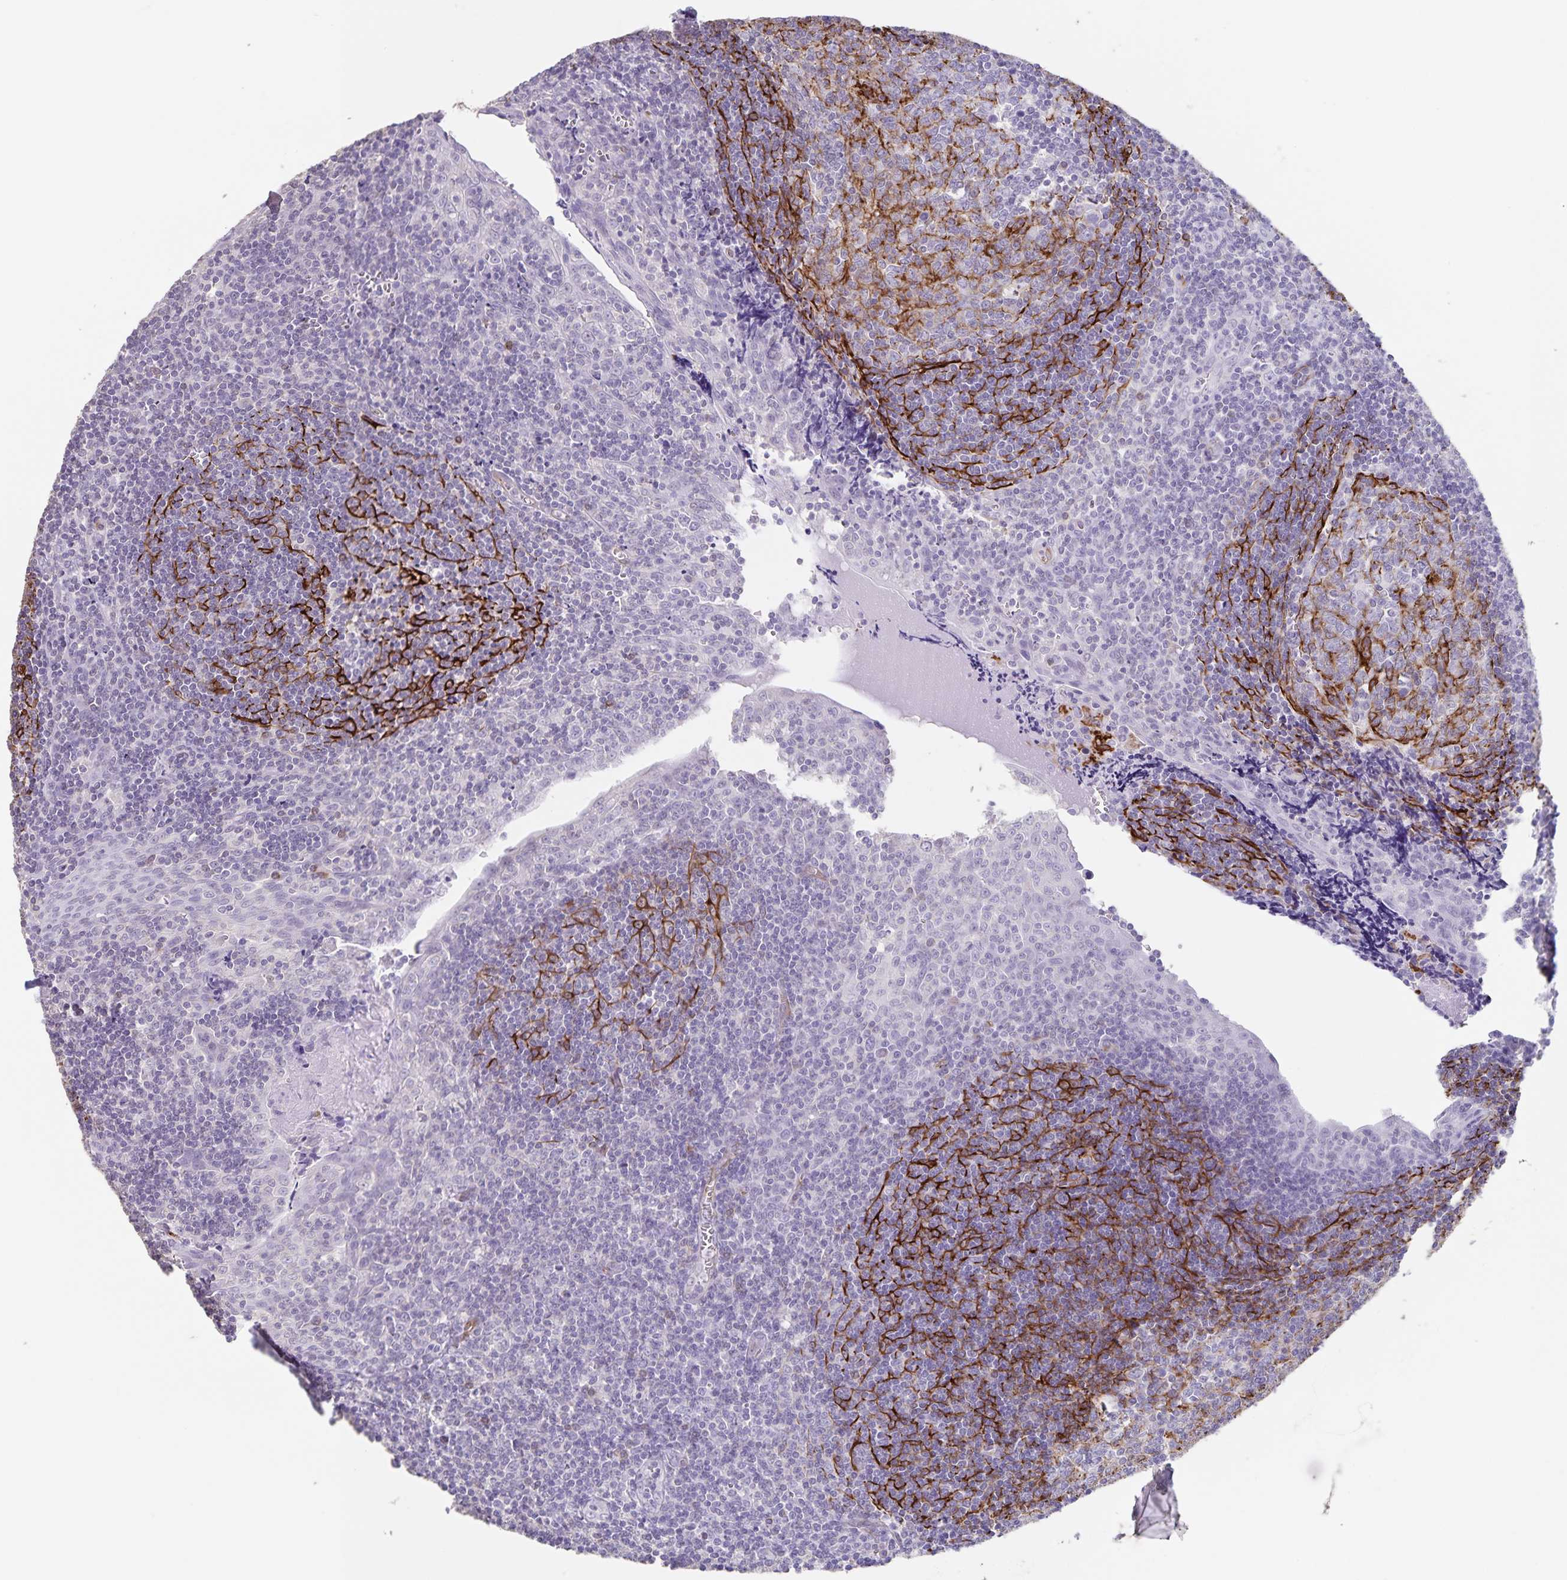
{"staining": {"intensity": "moderate", "quantity": "<25%", "location": "cytoplasmic/membranous"}, "tissue": "tonsil", "cell_type": "Germinal center cells", "image_type": "normal", "snomed": [{"axis": "morphology", "description": "Normal tissue, NOS"}, {"axis": "morphology", "description": "Inflammation, NOS"}, {"axis": "topography", "description": "Tonsil"}], "caption": "IHC photomicrograph of normal tonsil: human tonsil stained using IHC demonstrates low levels of moderate protein expression localized specifically in the cytoplasmic/membranous of germinal center cells, appearing as a cytoplasmic/membranous brown color.", "gene": "SYNM", "patient": {"sex": "female", "age": 31}}